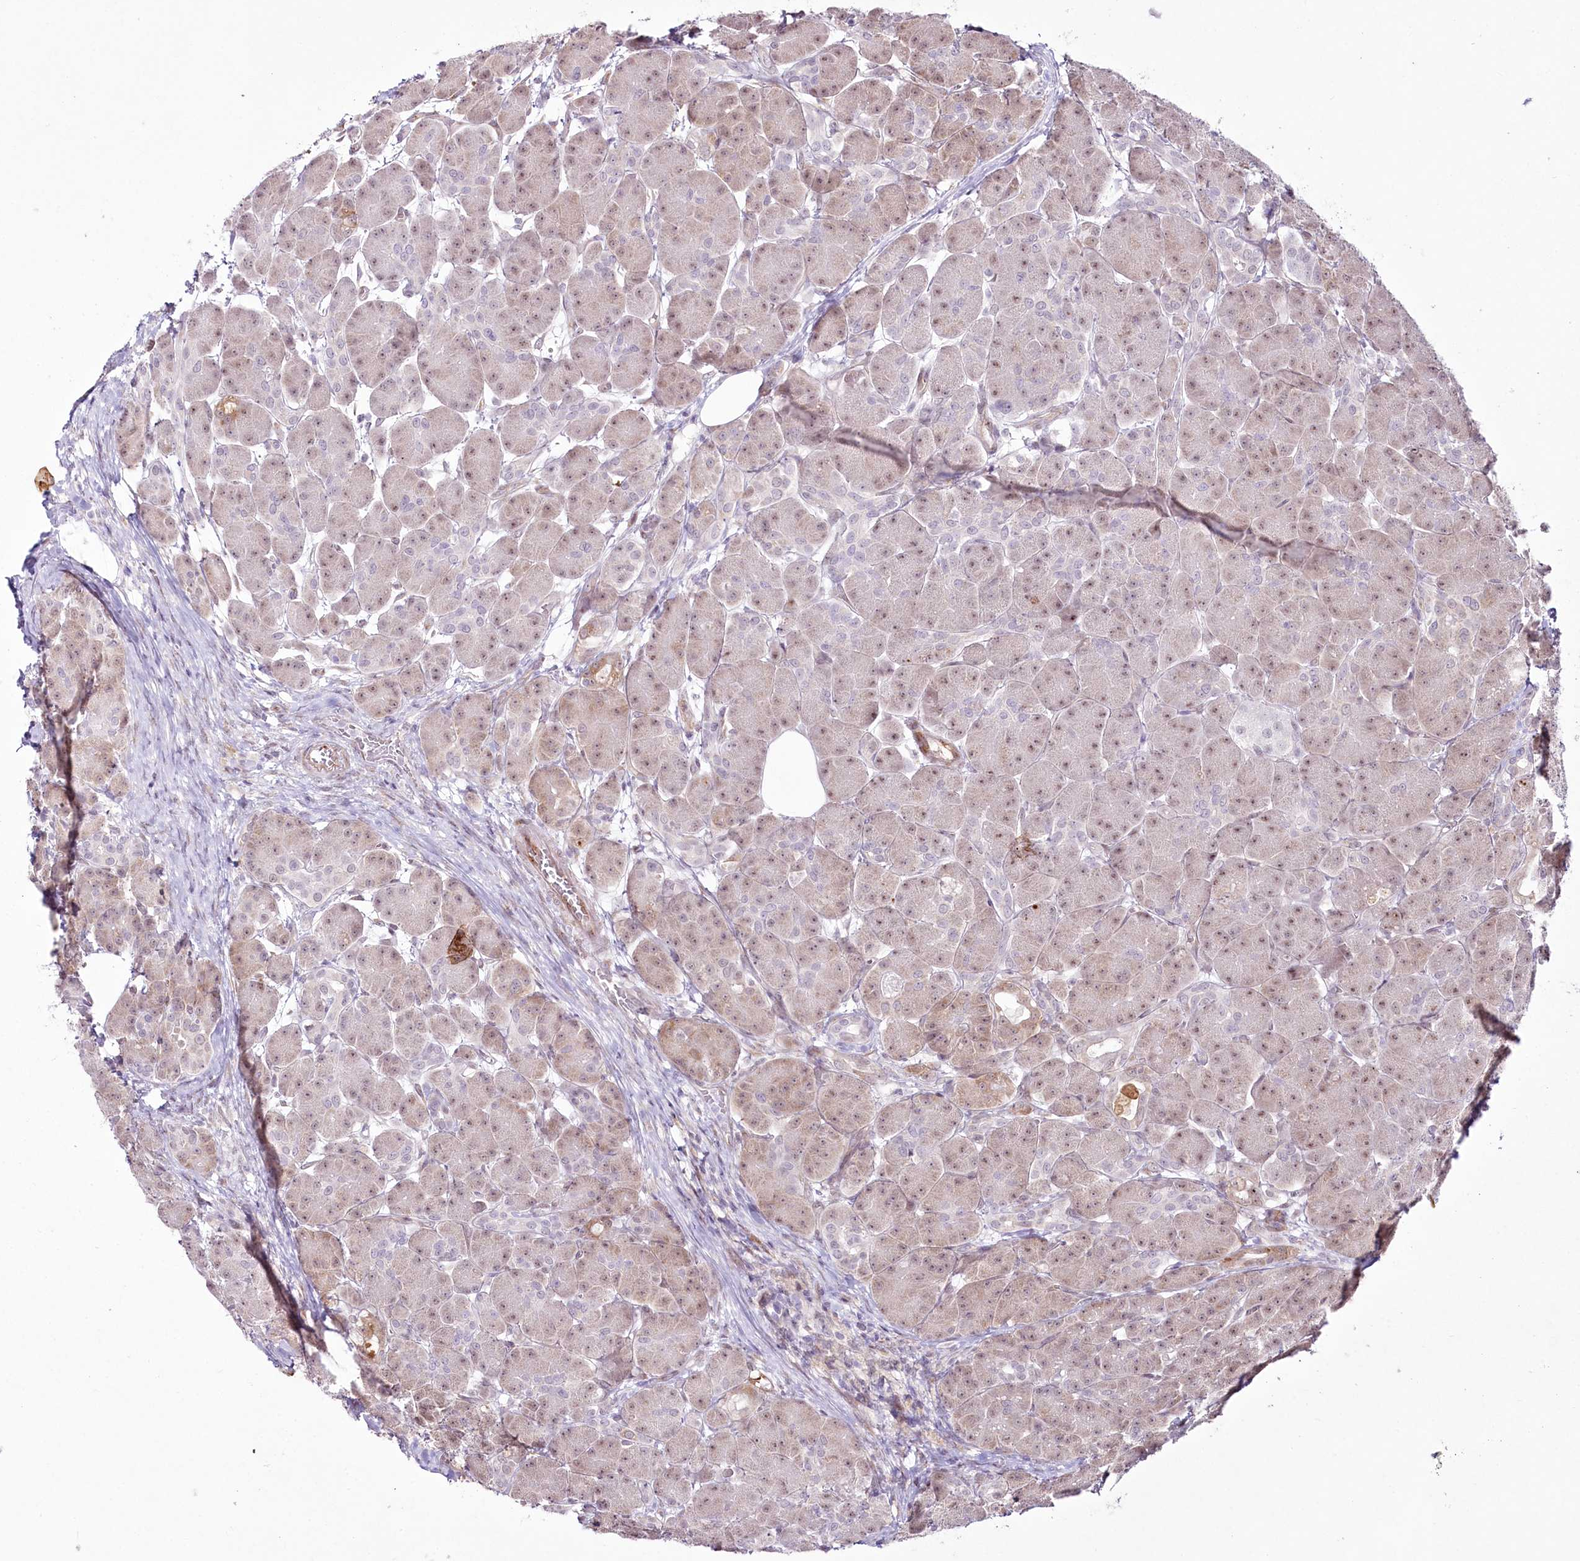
{"staining": {"intensity": "moderate", "quantity": "<25%", "location": "cytoplasmic/membranous,nuclear"}, "tissue": "pancreas", "cell_type": "Exocrine glandular cells", "image_type": "normal", "snomed": [{"axis": "morphology", "description": "Normal tissue, NOS"}, {"axis": "topography", "description": "Pancreas"}], "caption": "This micrograph displays IHC staining of benign pancreas, with low moderate cytoplasmic/membranous,nuclear positivity in approximately <25% of exocrine glandular cells.", "gene": "YBX3", "patient": {"sex": "male", "age": 63}}